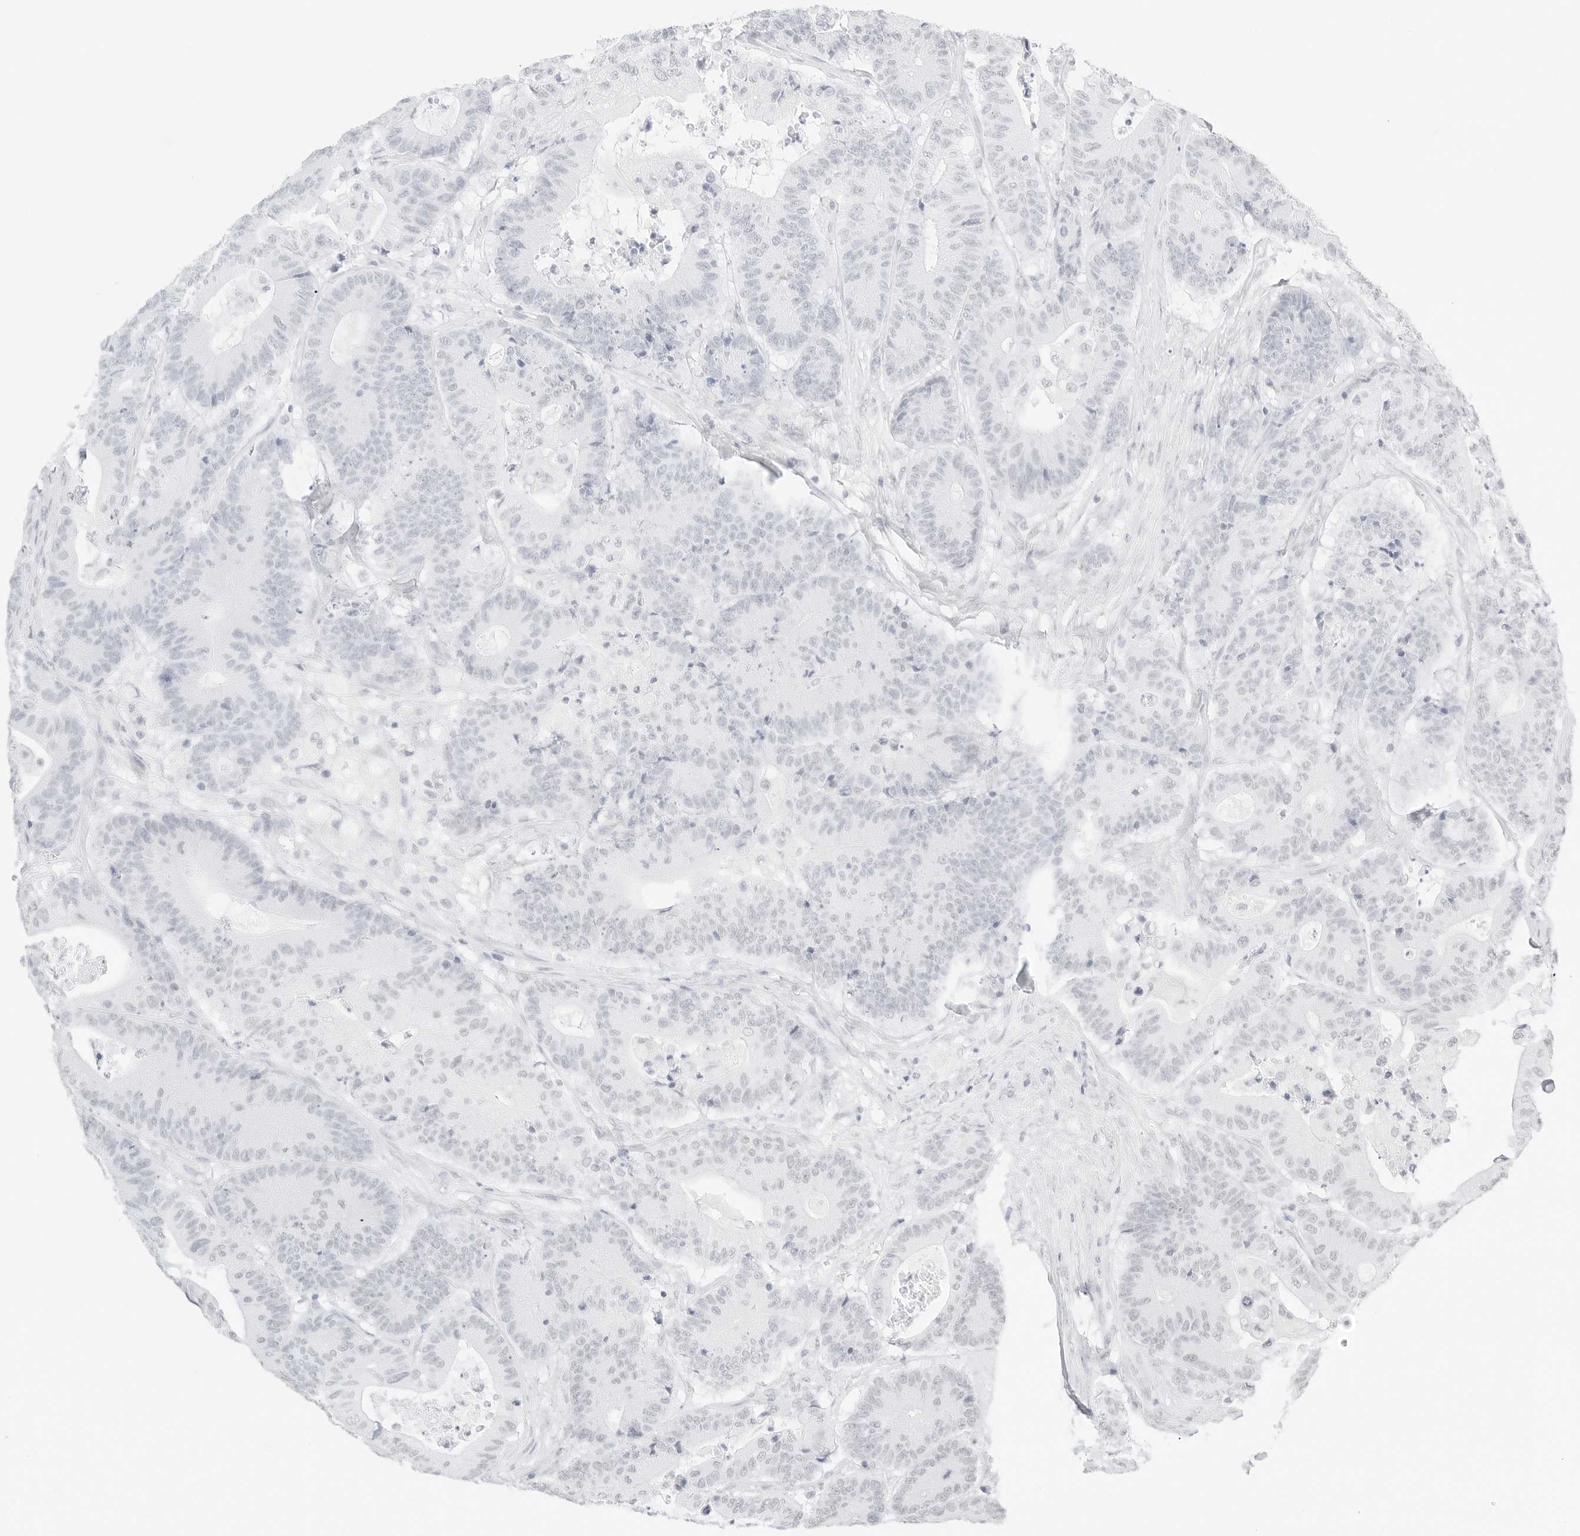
{"staining": {"intensity": "negative", "quantity": "none", "location": "none"}, "tissue": "colorectal cancer", "cell_type": "Tumor cells", "image_type": "cancer", "snomed": [{"axis": "morphology", "description": "Adenocarcinoma, NOS"}, {"axis": "topography", "description": "Colon"}], "caption": "A histopathology image of human adenocarcinoma (colorectal) is negative for staining in tumor cells.", "gene": "FBLN5", "patient": {"sex": "female", "age": 84}}